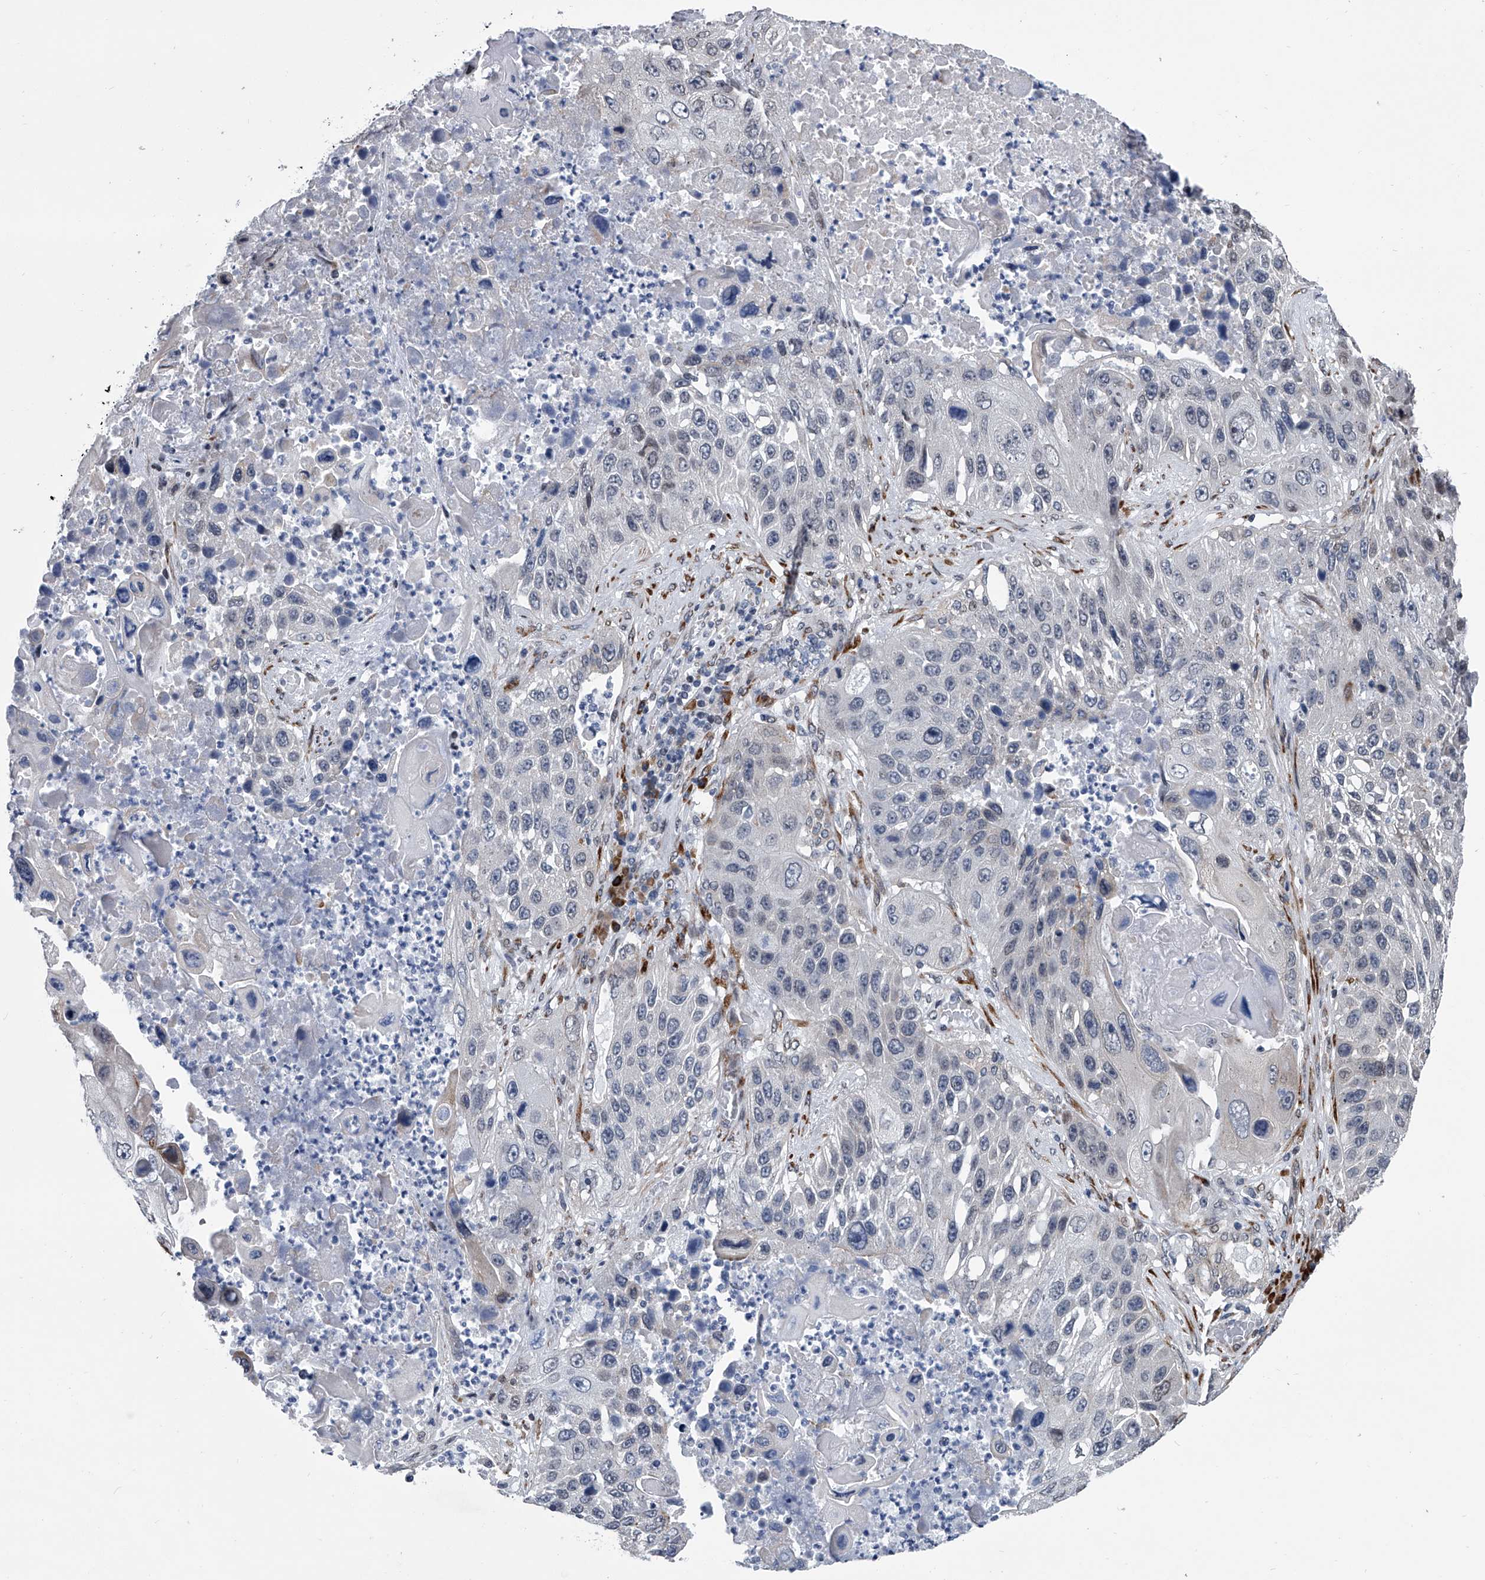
{"staining": {"intensity": "negative", "quantity": "none", "location": "none"}, "tissue": "lung cancer", "cell_type": "Tumor cells", "image_type": "cancer", "snomed": [{"axis": "morphology", "description": "Squamous cell carcinoma, NOS"}, {"axis": "topography", "description": "Lung"}], "caption": "The histopathology image exhibits no significant staining in tumor cells of lung cancer.", "gene": "PPP2R5D", "patient": {"sex": "male", "age": 61}}